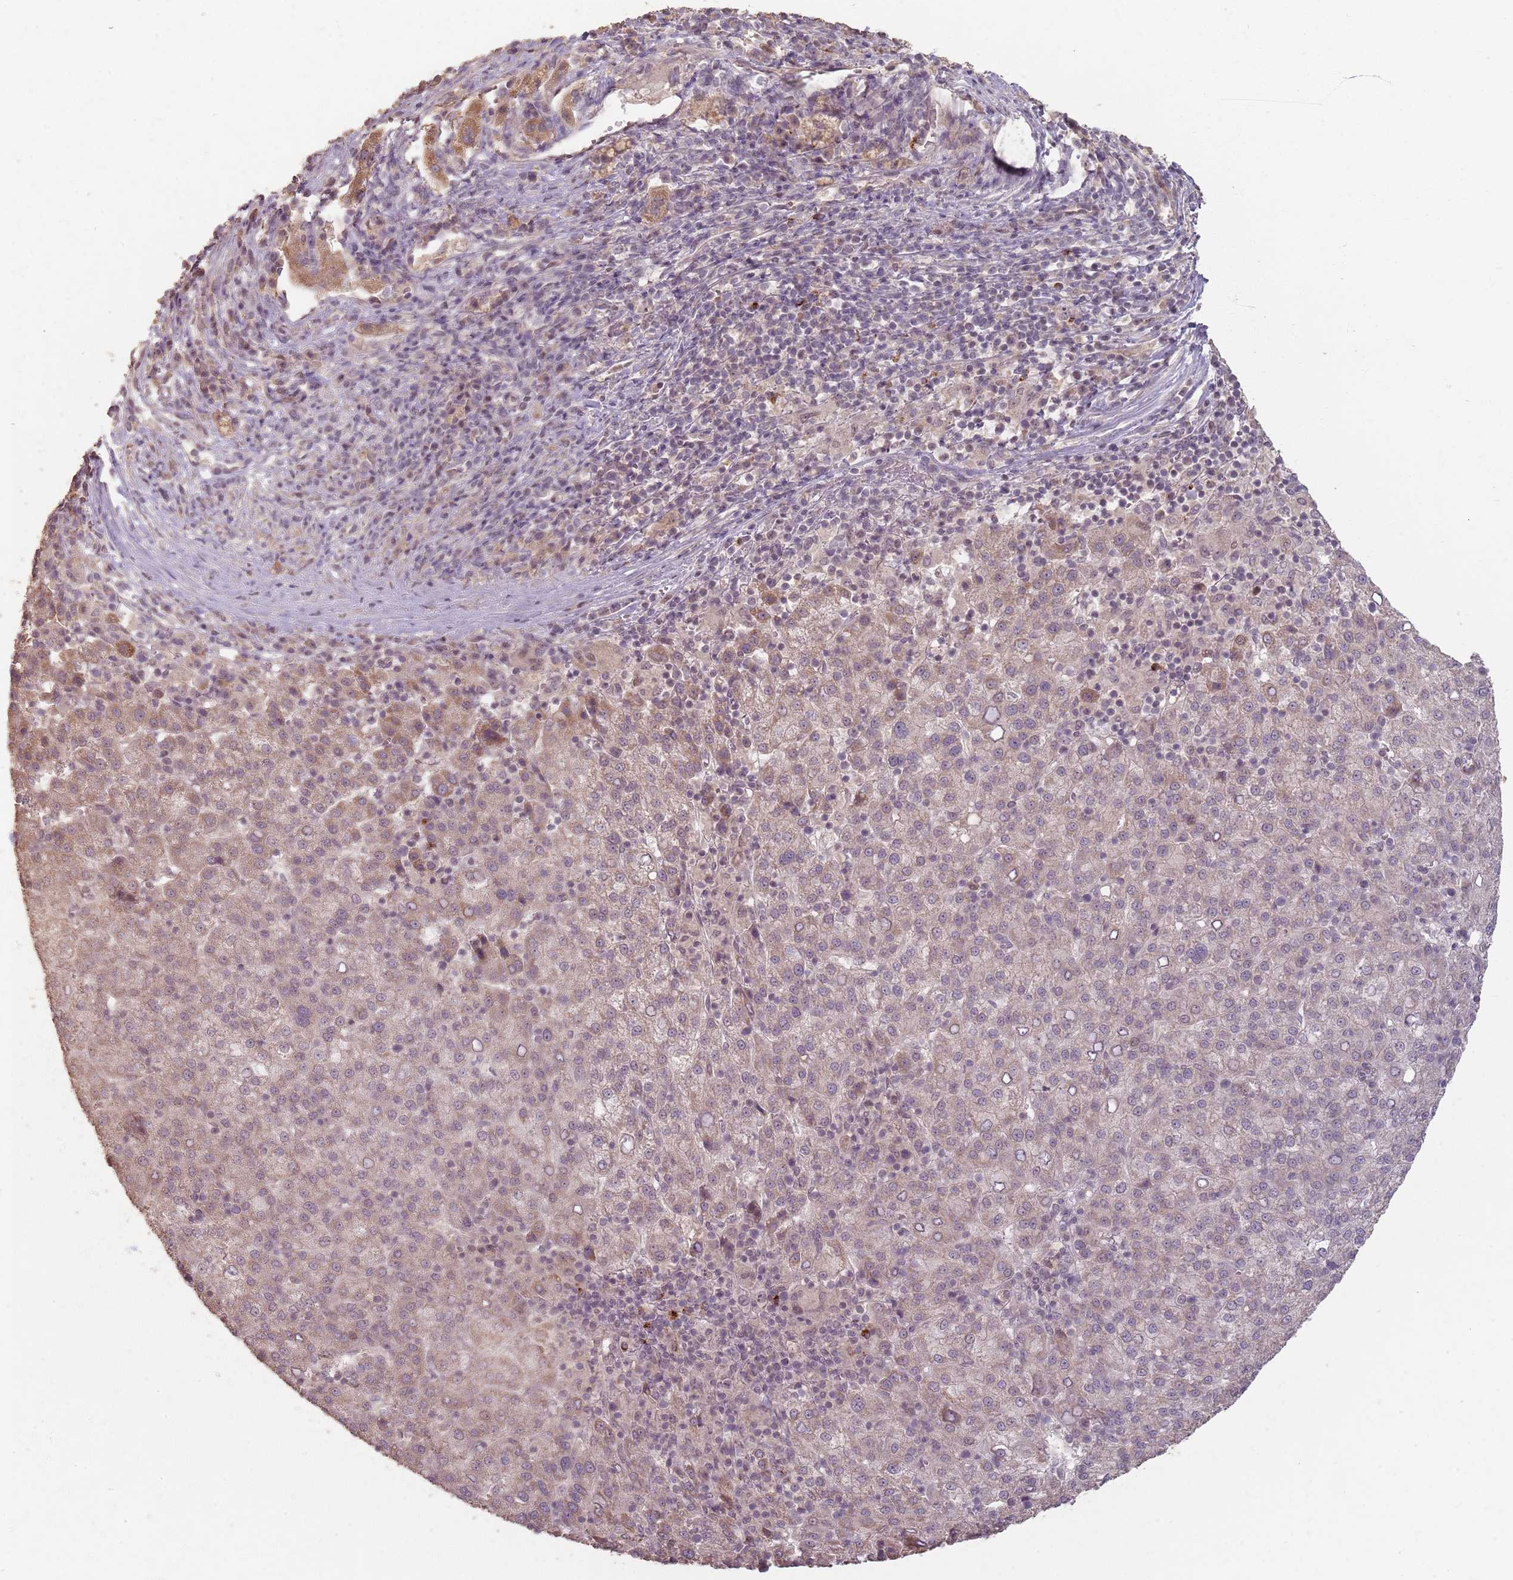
{"staining": {"intensity": "weak", "quantity": "25%-75%", "location": "cytoplasmic/membranous"}, "tissue": "liver cancer", "cell_type": "Tumor cells", "image_type": "cancer", "snomed": [{"axis": "morphology", "description": "Carcinoma, Hepatocellular, NOS"}, {"axis": "topography", "description": "Liver"}], "caption": "This is an image of IHC staining of hepatocellular carcinoma (liver), which shows weak staining in the cytoplasmic/membranous of tumor cells.", "gene": "CCDC168", "patient": {"sex": "female", "age": 58}}